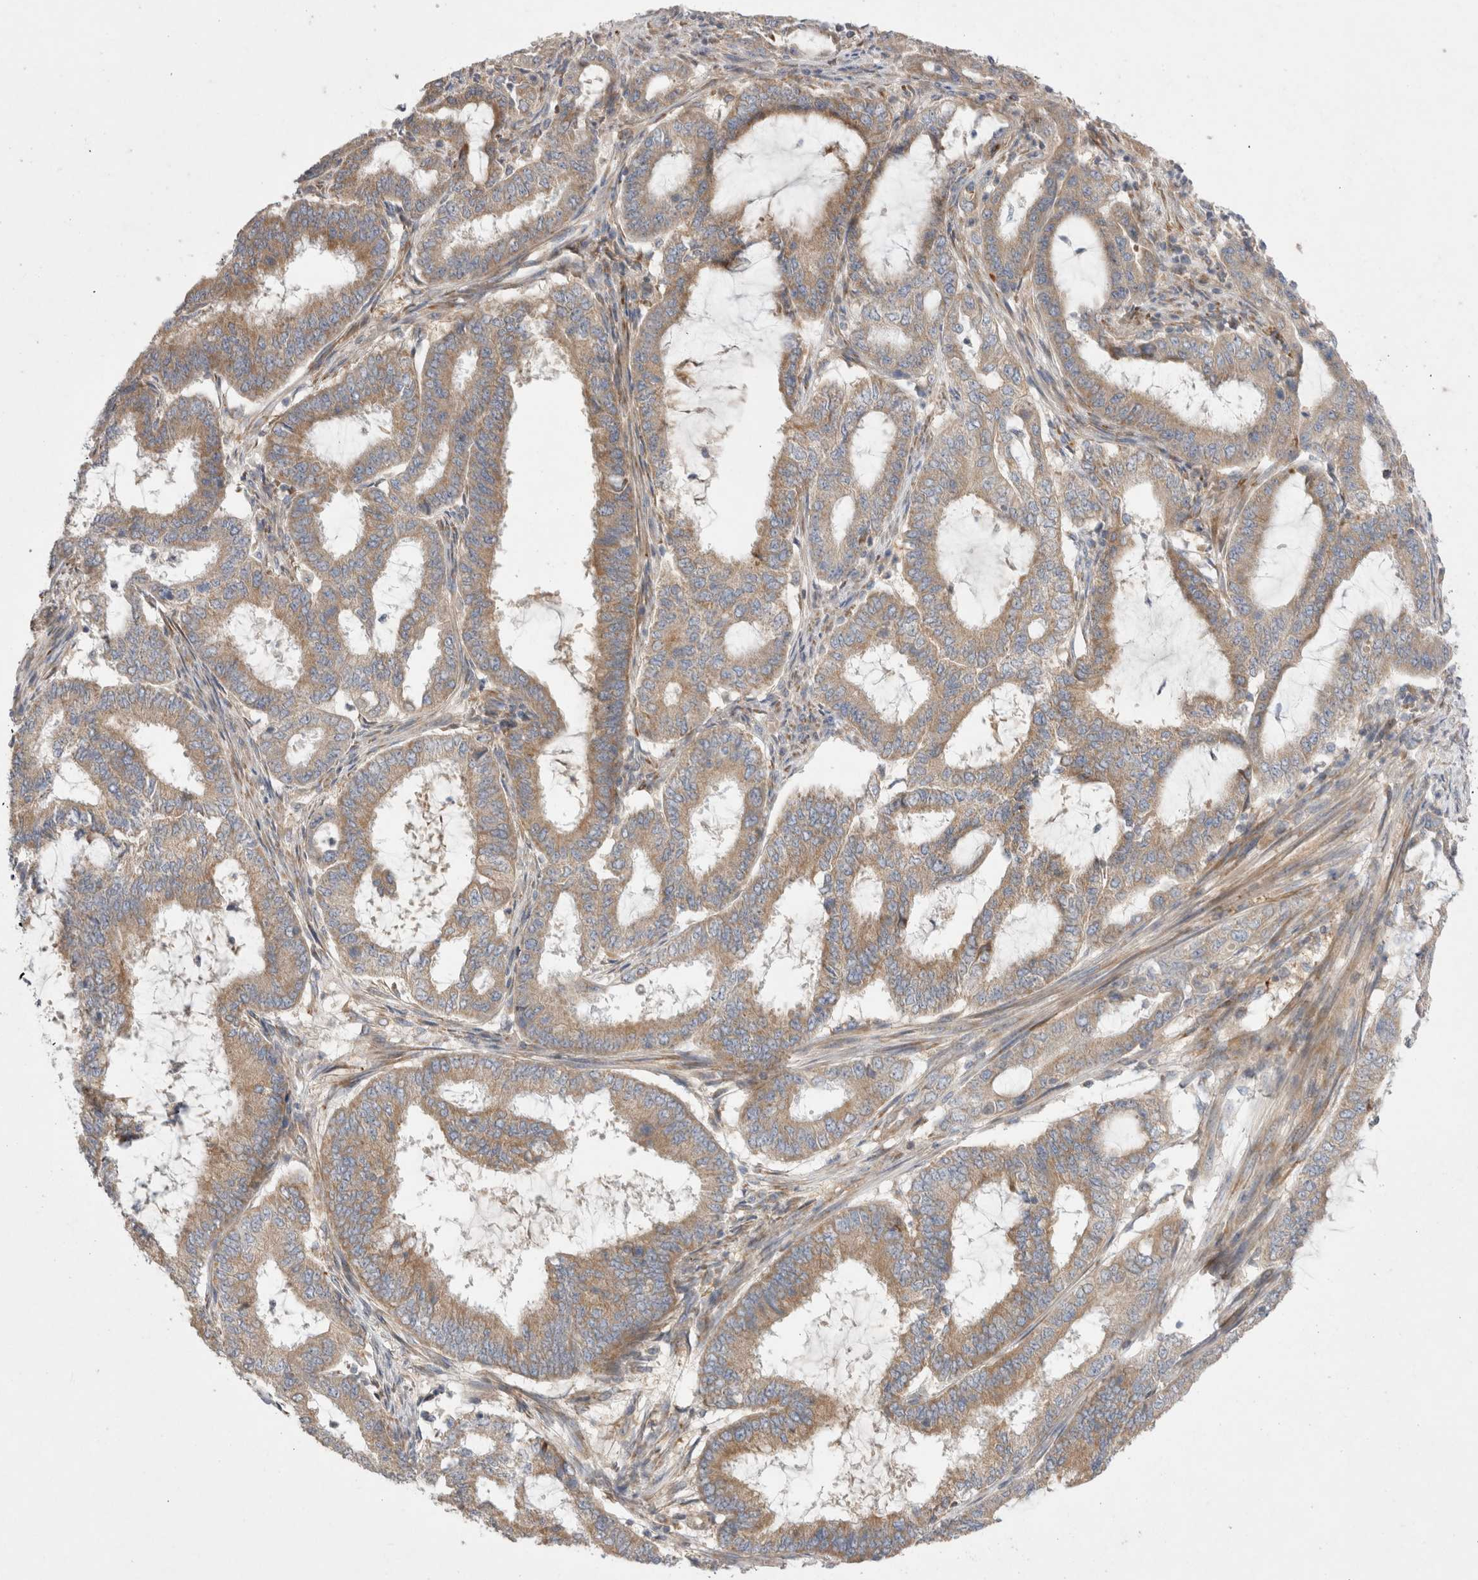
{"staining": {"intensity": "moderate", "quantity": ">75%", "location": "cytoplasmic/membranous"}, "tissue": "endometrial cancer", "cell_type": "Tumor cells", "image_type": "cancer", "snomed": [{"axis": "morphology", "description": "Adenocarcinoma, NOS"}, {"axis": "topography", "description": "Endometrium"}], "caption": "The photomicrograph demonstrates immunohistochemical staining of endometrial cancer. There is moderate cytoplasmic/membranous staining is appreciated in about >75% of tumor cells.", "gene": "TBC1D16", "patient": {"sex": "female", "age": 51}}